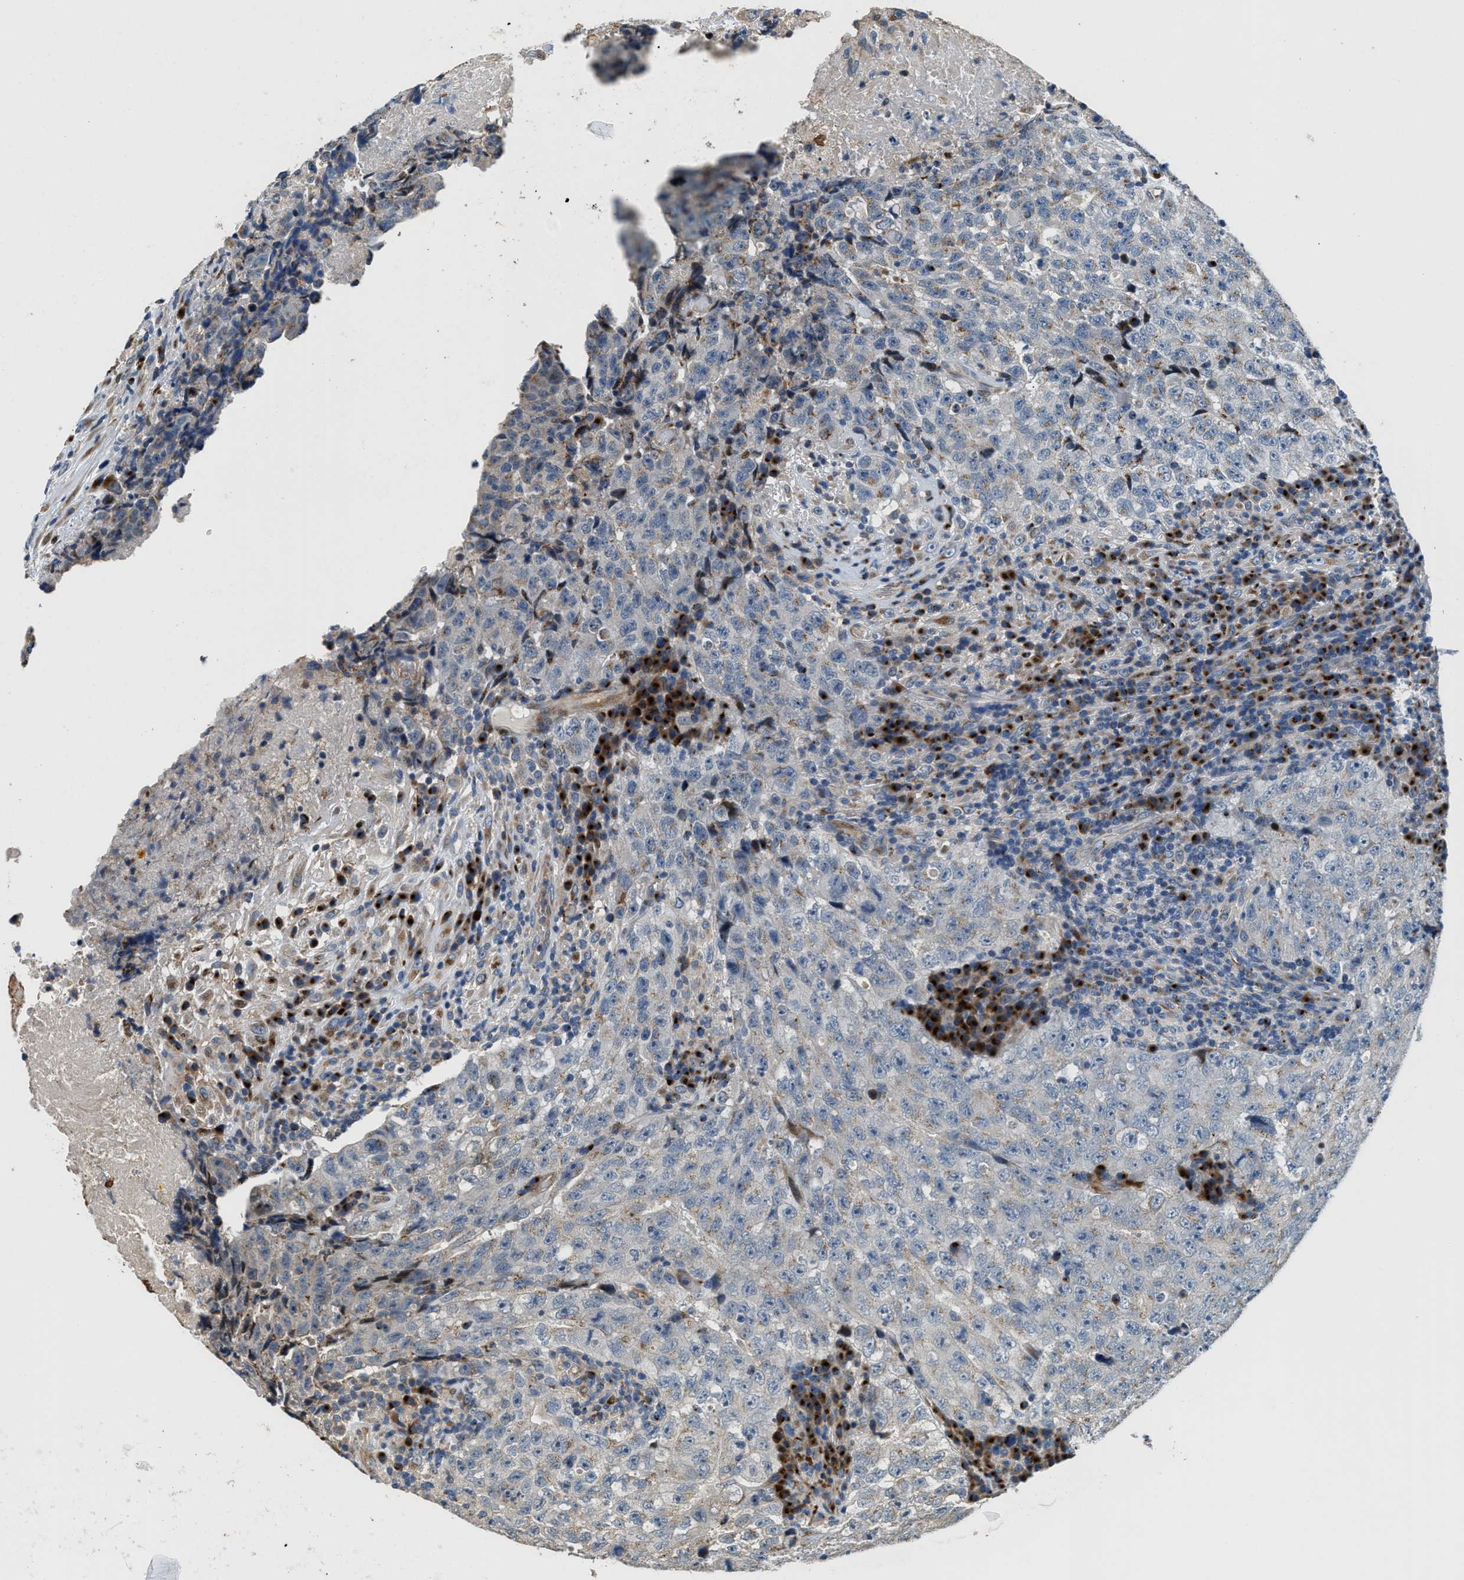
{"staining": {"intensity": "weak", "quantity": "25%-75%", "location": "cytoplasmic/membranous"}, "tissue": "testis cancer", "cell_type": "Tumor cells", "image_type": "cancer", "snomed": [{"axis": "morphology", "description": "Necrosis, NOS"}, {"axis": "morphology", "description": "Carcinoma, Embryonal, NOS"}, {"axis": "topography", "description": "Testis"}], "caption": "Protein positivity by IHC demonstrates weak cytoplasmic/membranous staining in about 25%-75% of tumor cells in testis cancer.", "gene": "FUT8", "patient": {"sex": "male", "age": 19}}